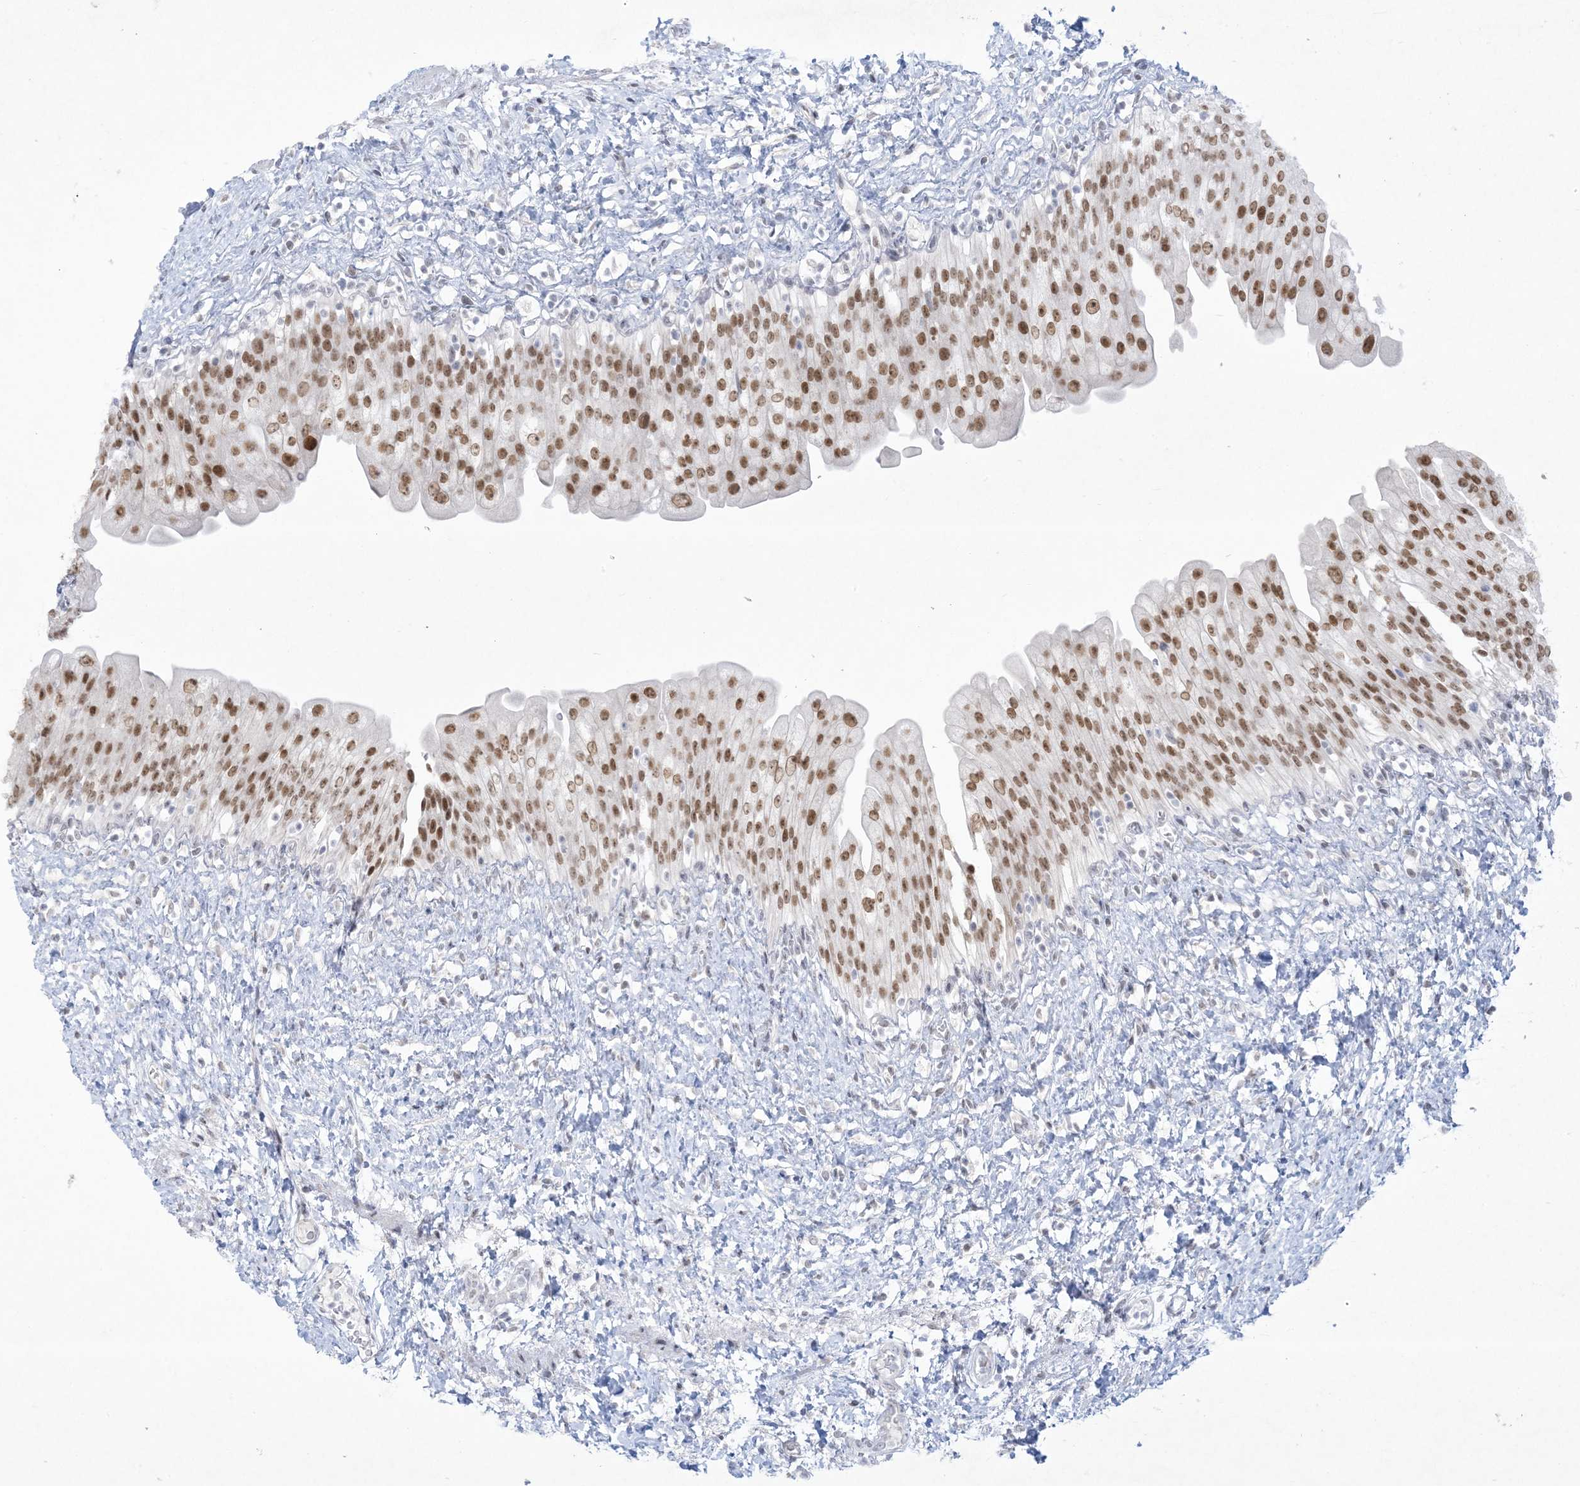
{"staining": {"intensity": "moderate", "quantity": ">75%", "location": "nuclear"}, "tissue": "urinary bladder", "cell_type": "Urothelial cells", "image_type": "normal", "snomed": [{"axis": "morphology", "description": "Normal tissue, NOS"}, {"axis": "topography", "description": "Urinary bladder"}], "caption": "A brown stain shows moderate nuclear positivity of a protein in urothelial cells of benign human urinary bladder.", "gene": "HOMEZ", "patient": {"sex": "female", "age": 27}}